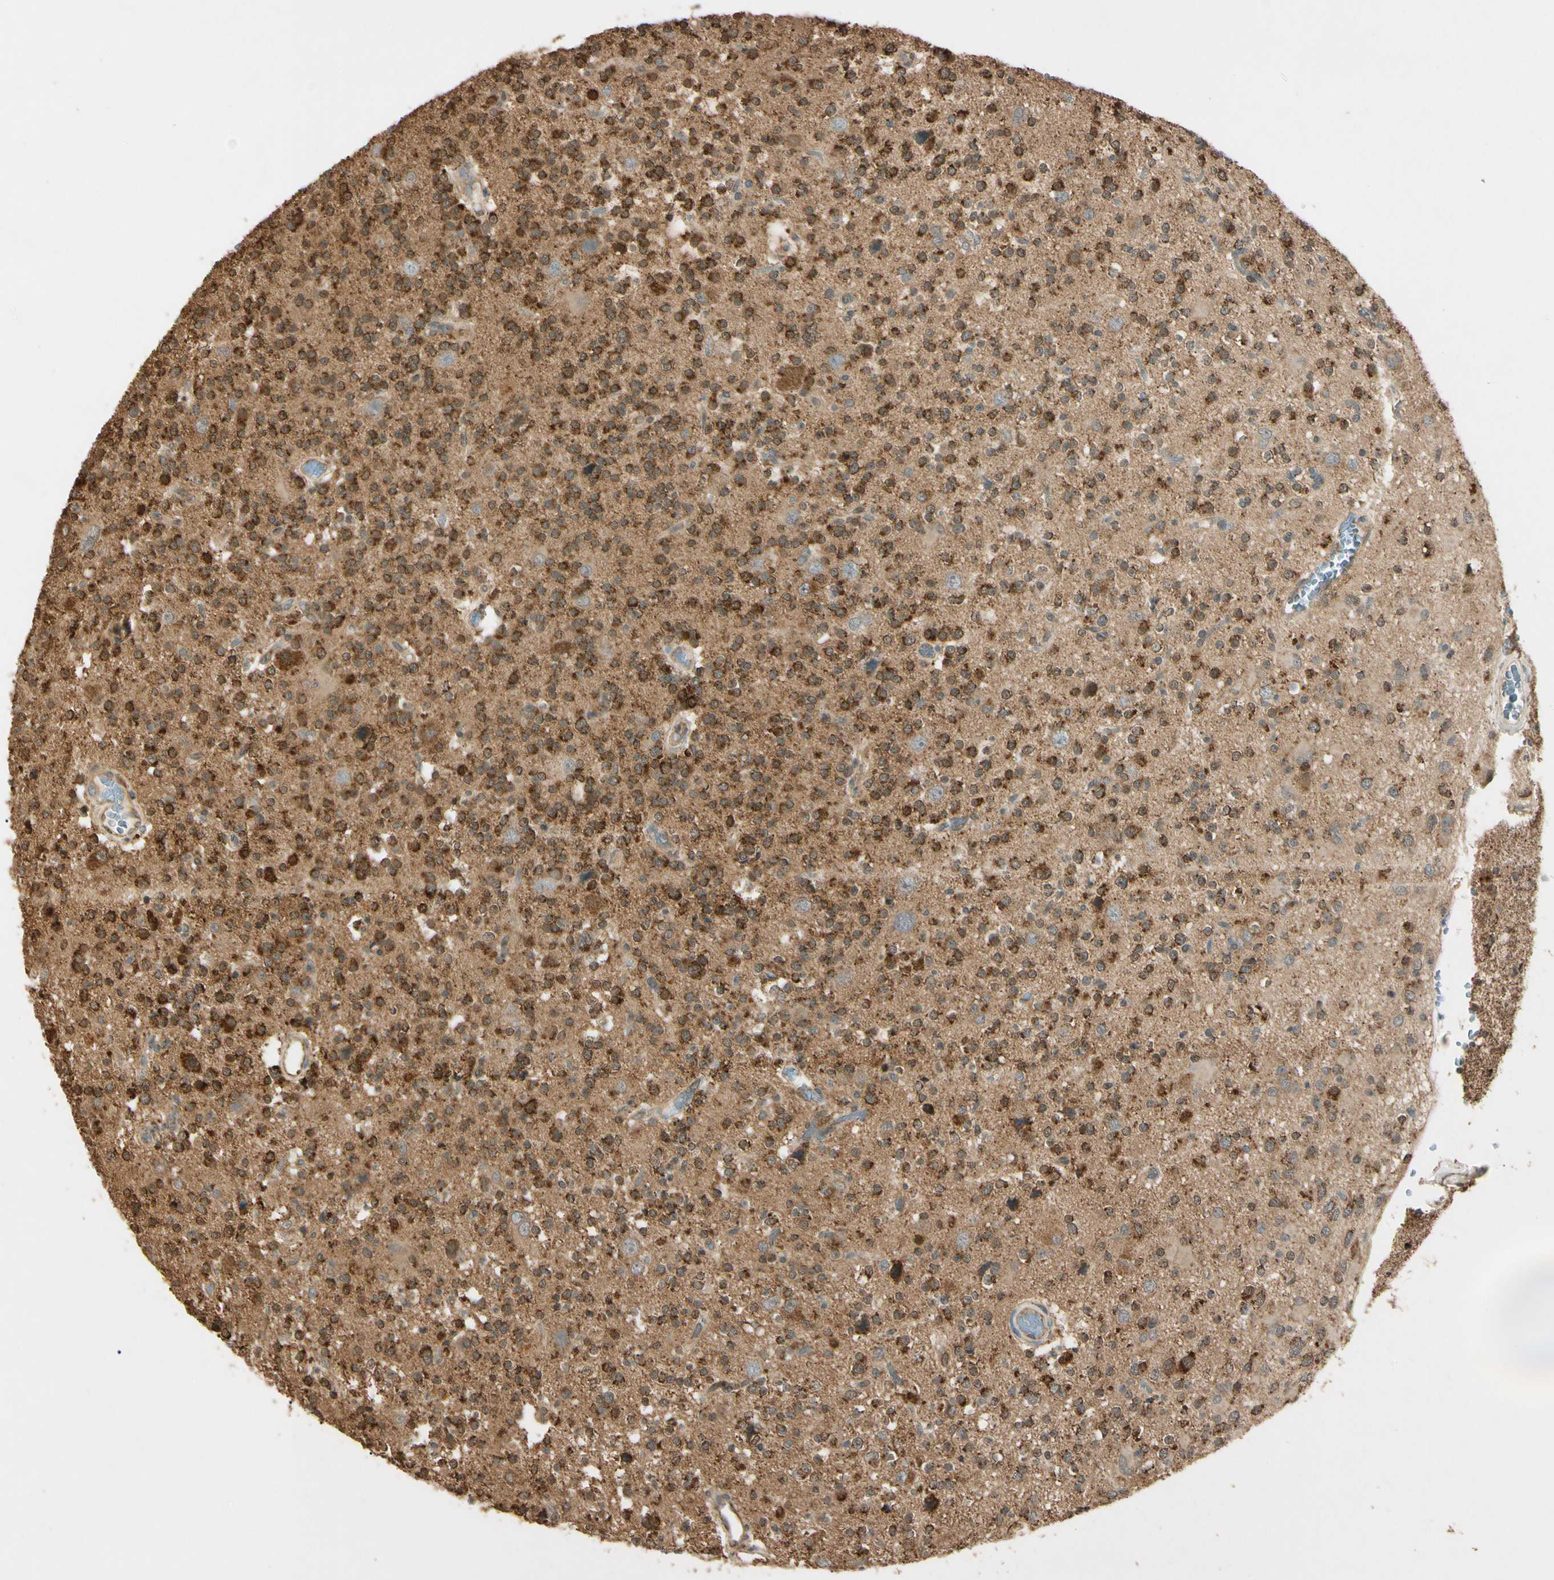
{"staining": {"intensity": "moderate", "quantity": ">75%", "location": "cytoplasmic/membranous"}, "tissue": "glioma", "cell_type": "Tumor cells", "image_type": "cancer", "snomed": [{"axis": "morphology", "description": "Glioma, malignant, High grade"}, {"axis": "topography", "description": "Brain"}], "caption": "Immunohistochemical staining of human malignant glioma (high-grade) reveals moderate cytoplasmic/membranous protein staining in approximately >75% of tumor cells.", "gene": "PRDX5", "patient": {"sex": "male", "age": 47}}